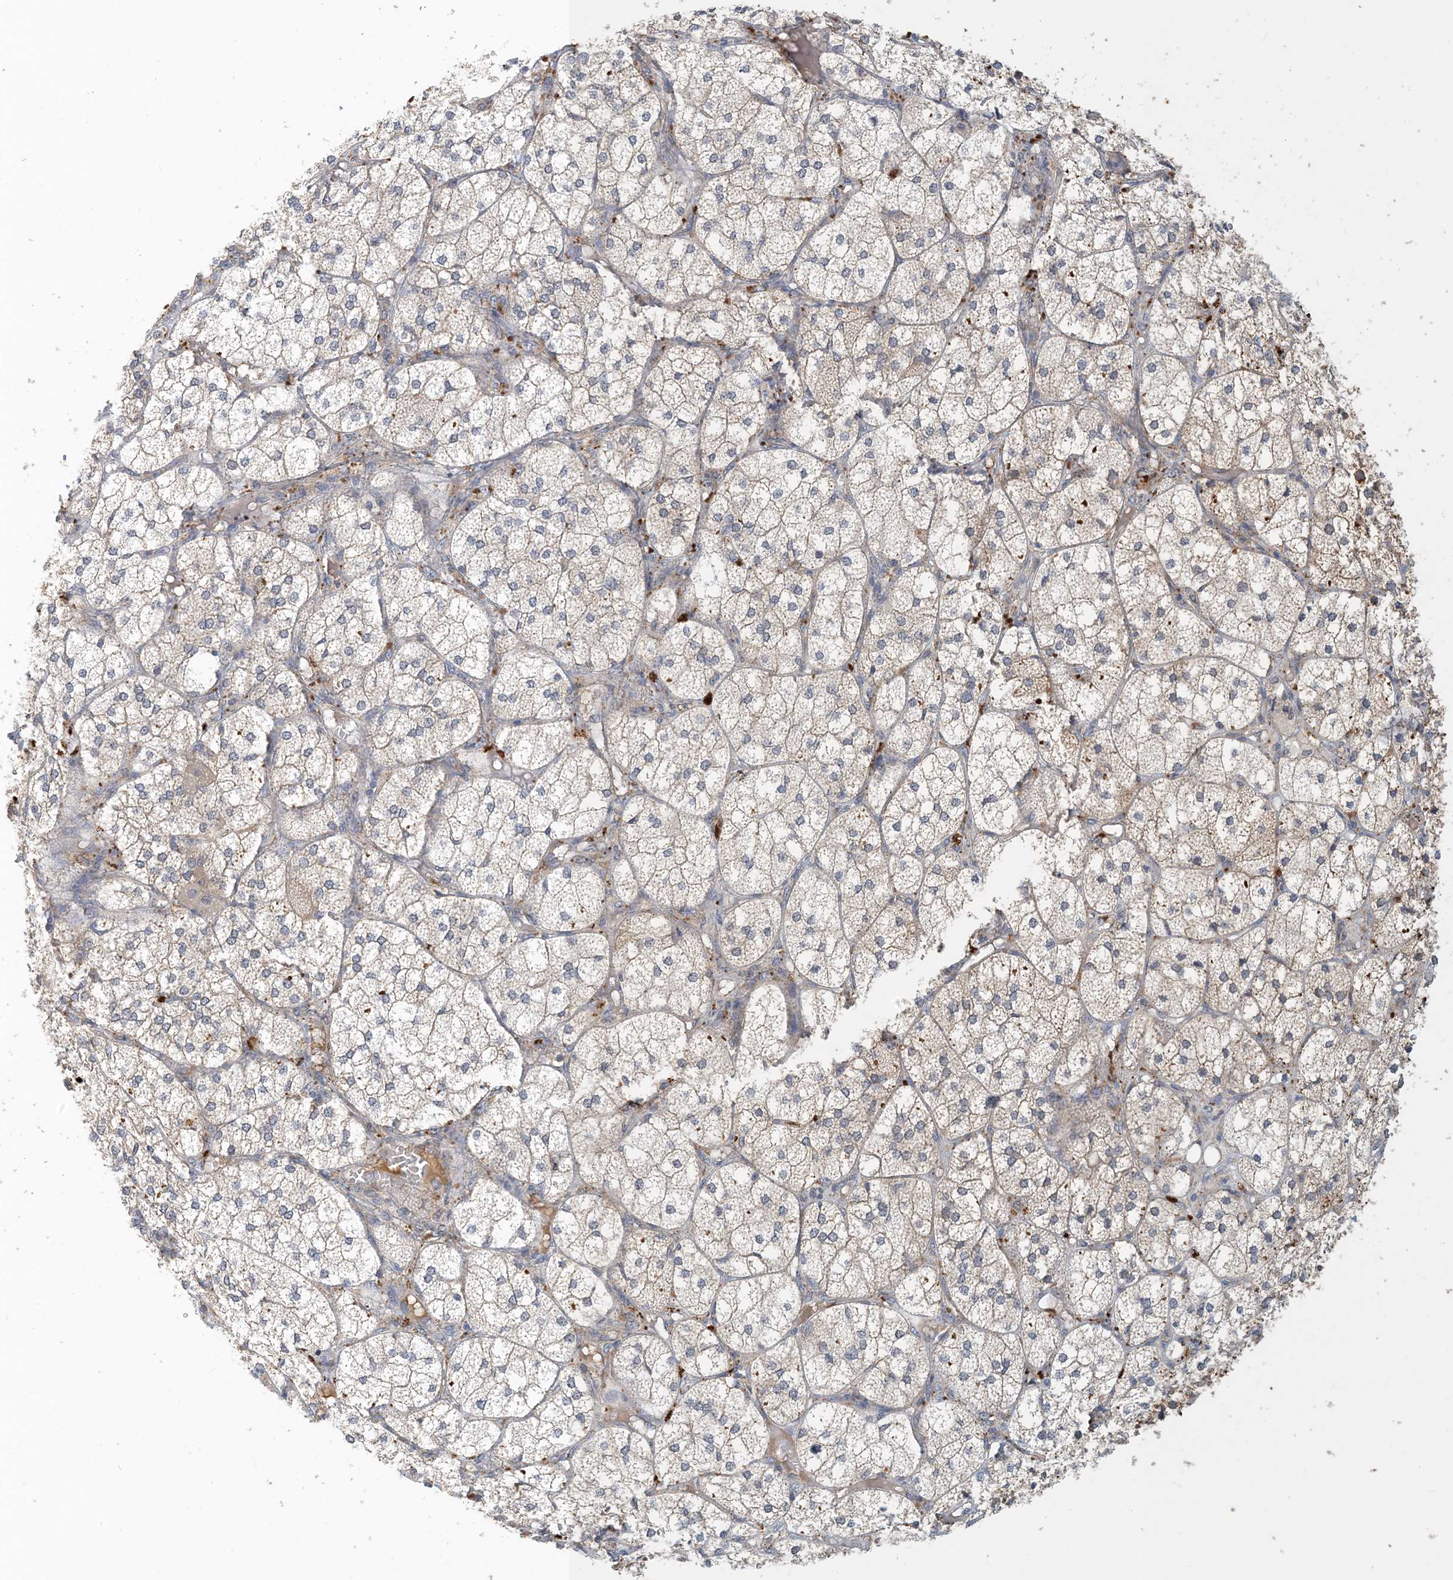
{"staining": {"intensity": "strong", "quantity": "25%-75%", "location": "cytoplasmic/membranous"}, "tissue": "adrenal gland", "cell_type": "Glandular cells", "image_type": "normal", "snomed": [{"axis": "morphology", "description": "Normal tissue, NOS"}, {"axis": "topography", "description": "Adrenal gland"}], "caption": "Unremarkable adrenal gland demonstrates strong cytoplasmic/membranous positivity in about 25%-75% of glandular cells, visualized by immunohistochemistry. Using DAB (3,3'-diaminobenzidine) (brown) and hematoxylin (blue) stains, captured at high magnification using brightfield microscopy.", "gene": "ZBTB3", "patient": {"sex": "female", "age": 61}}